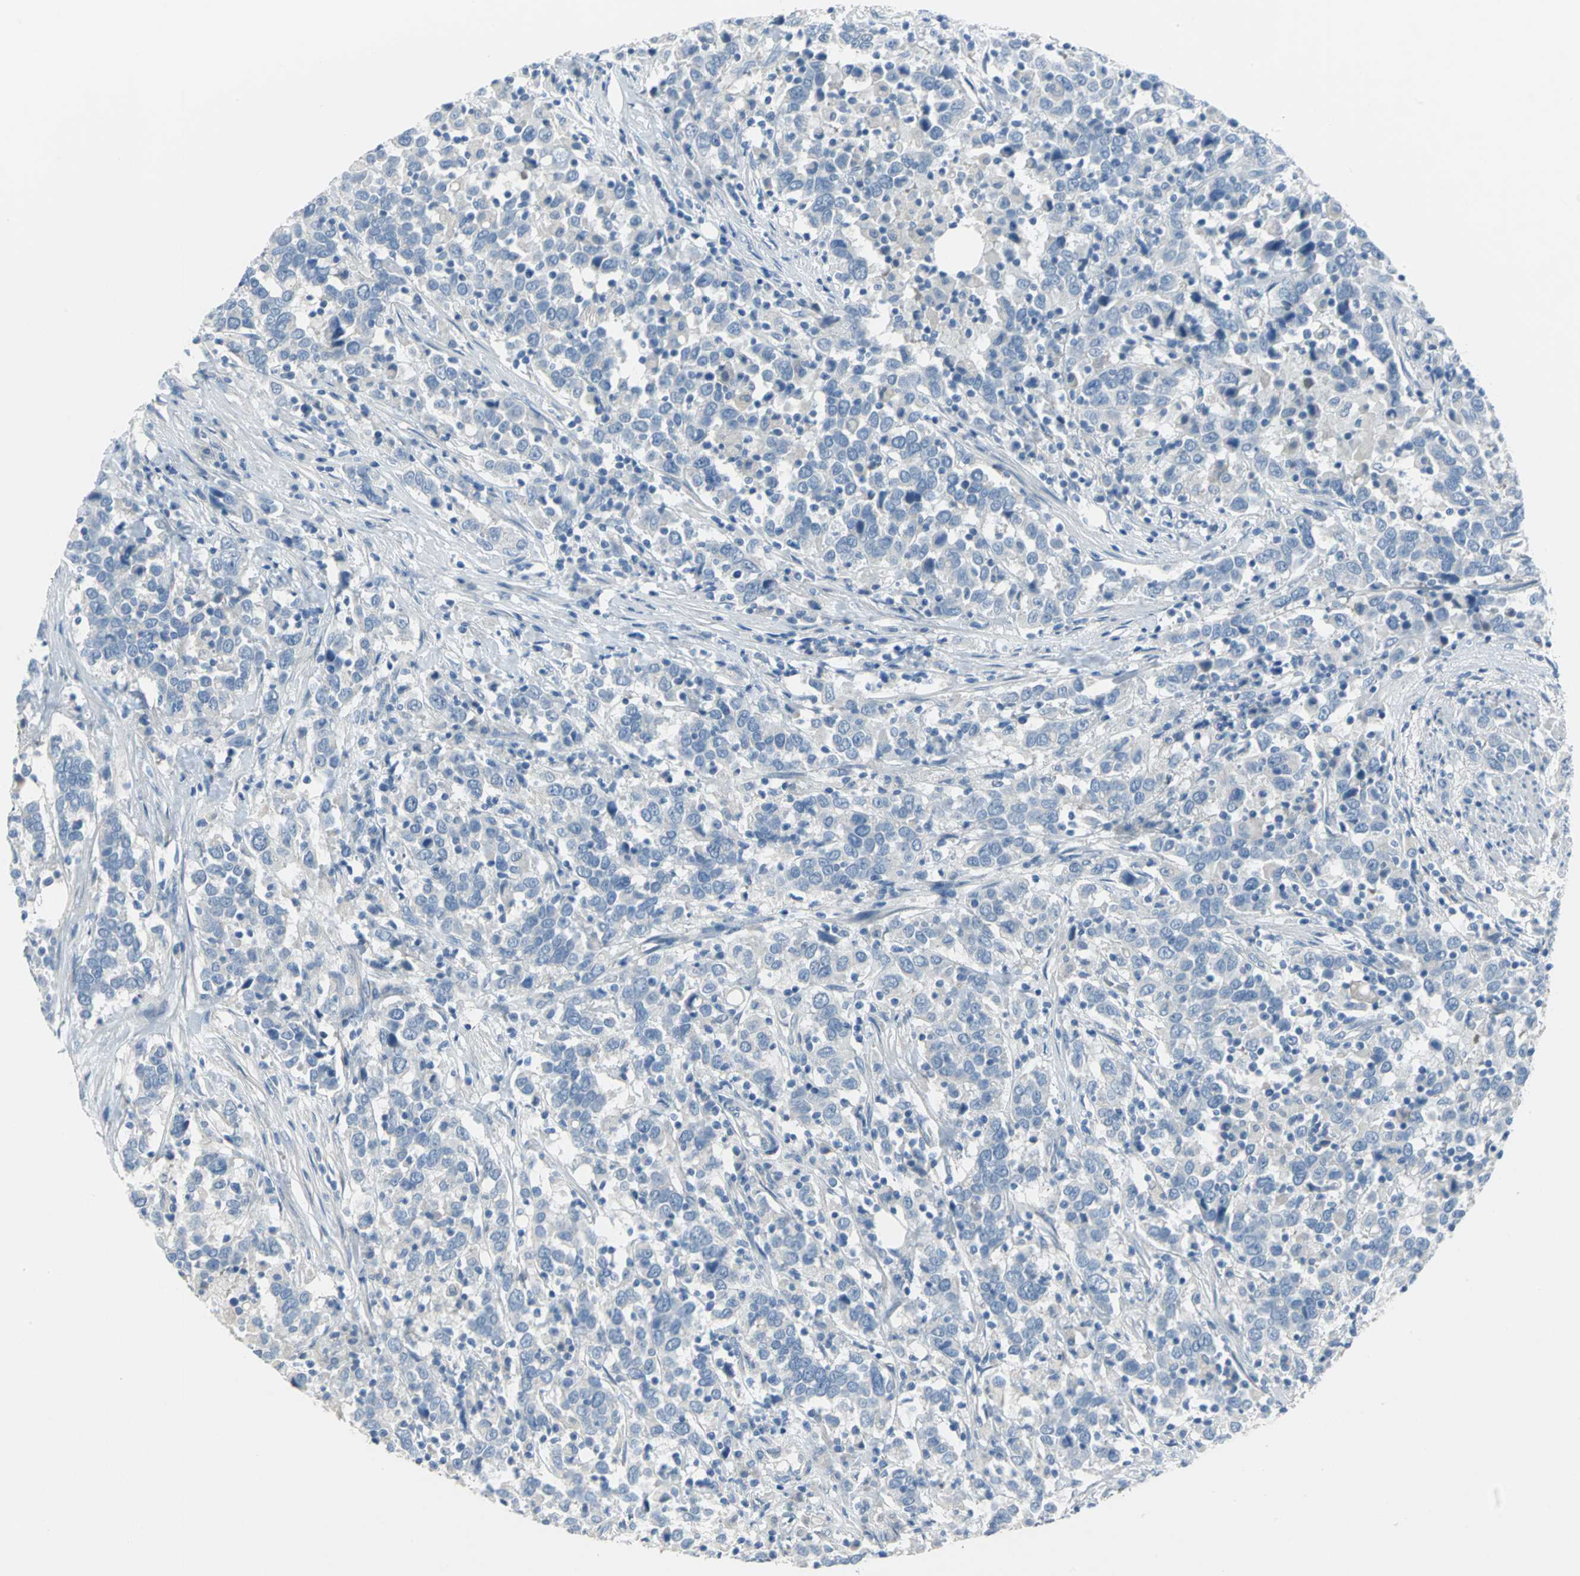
{"staining": {"intensity": "negative", "quantity": "none", "location": "none"}, "tissue": "urothelial cancer", "cell_type": "Tumor cells", "image_type": "cancer", "snomed": [{"axis": "morphology", "description": "Urothelial carcinoma, High grade"}, {"axis": "topography", "description": "Urinary bladder"}], "caption": "Immunohistochemical staining of human high-grade urothelial carcinoma reveals no significant staining in tumor cells. The staining was performed using DAB to visualize the protein expression in brown, while the nuclei were stained in blue with hematoxylin (Magnification: 20x).", "gene": "PTGDS", "patient": {"sex": "male", "age": 61}}